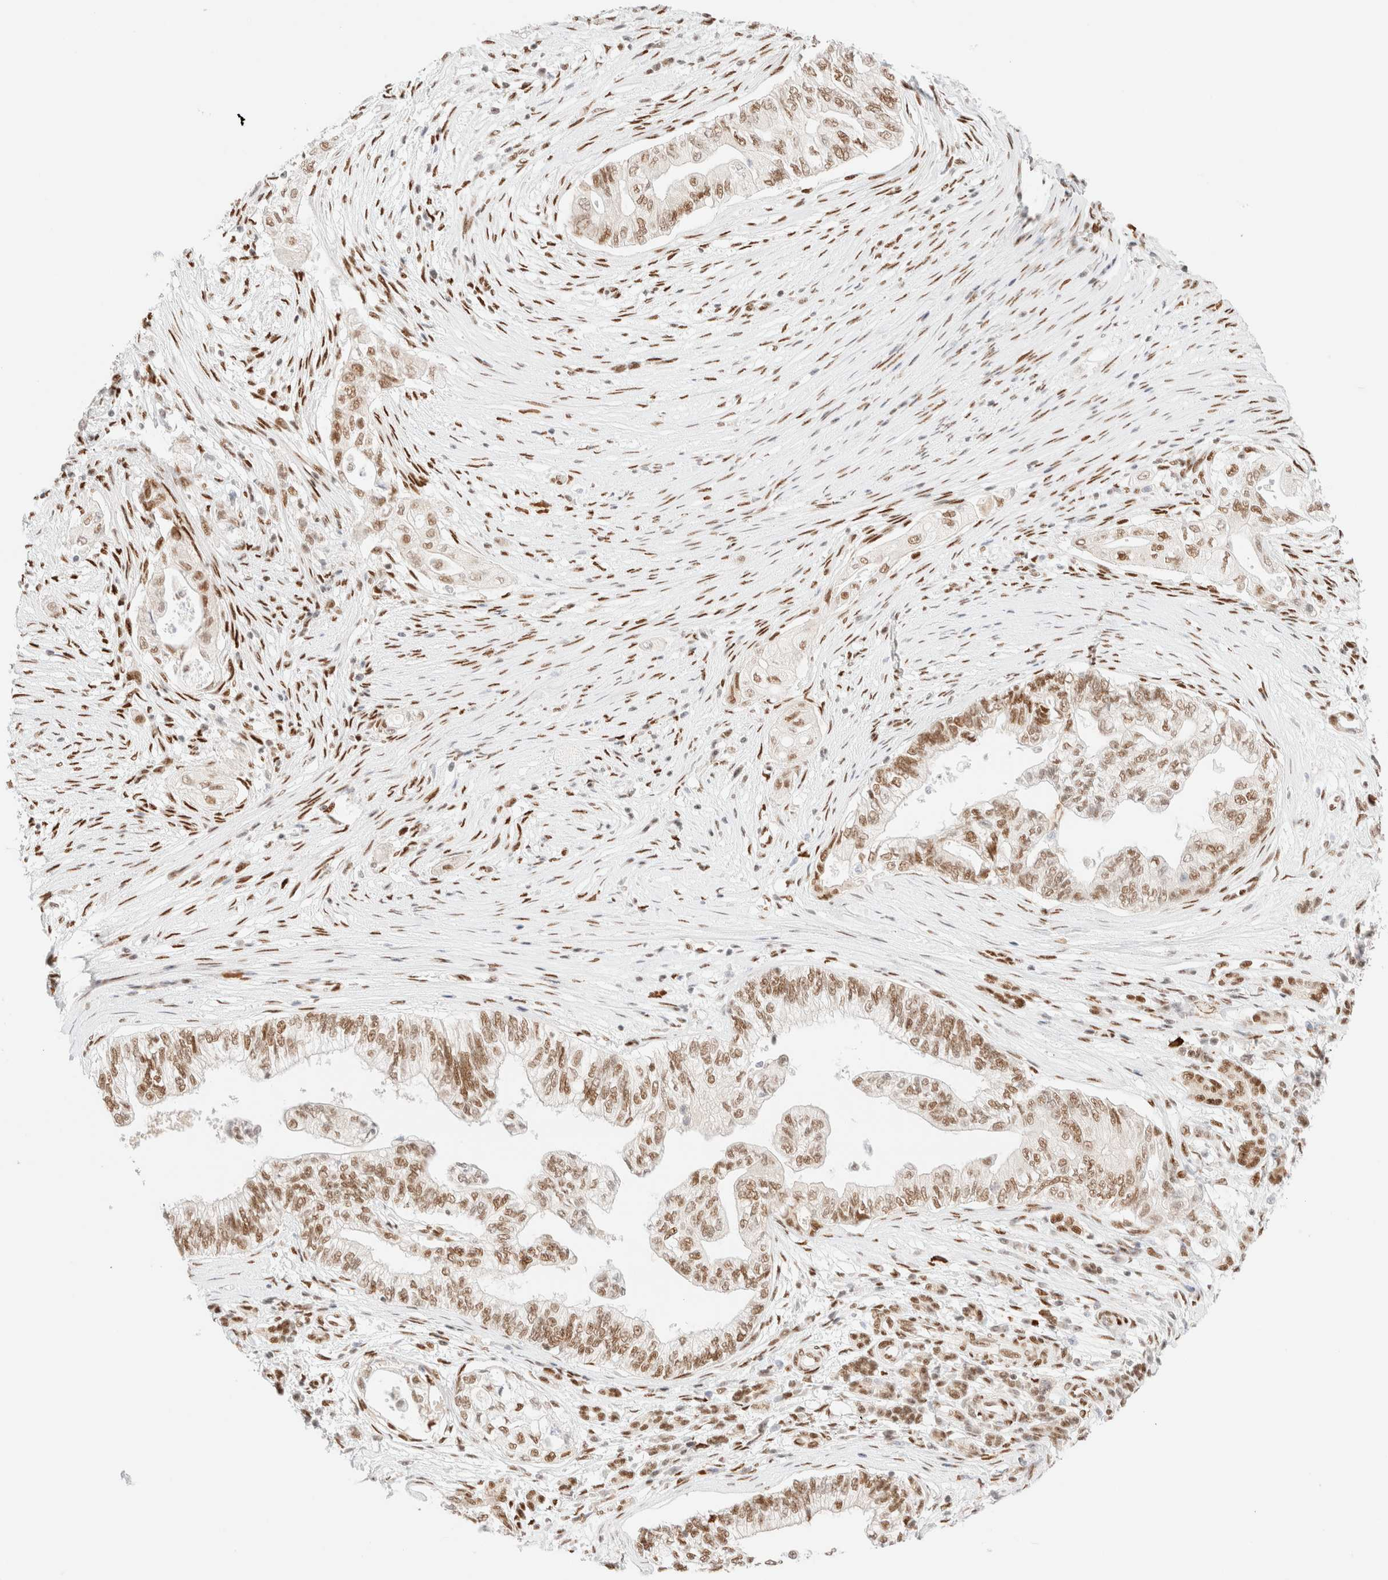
{"staining": {"intensity": "moderate", "quantity": ">75%", "location": "nuclear"}, "tissue": "pancreatic cancer", "cell_type": "Tumor cells", "image_type": "cancer", "snomed": [{"axis": "morphology", "description": "Adenocarcinoma, NOS"}, {"axis": "topography", "description": "Pancreas"}], "caption": "The immunohistochemical stain labels moderate nuclear positivity in tumor cells of pancreatic cancer (adenocarcinoma) tissue.", "gene": "CIC", "patient": {"sex": "male", "age": 72}}